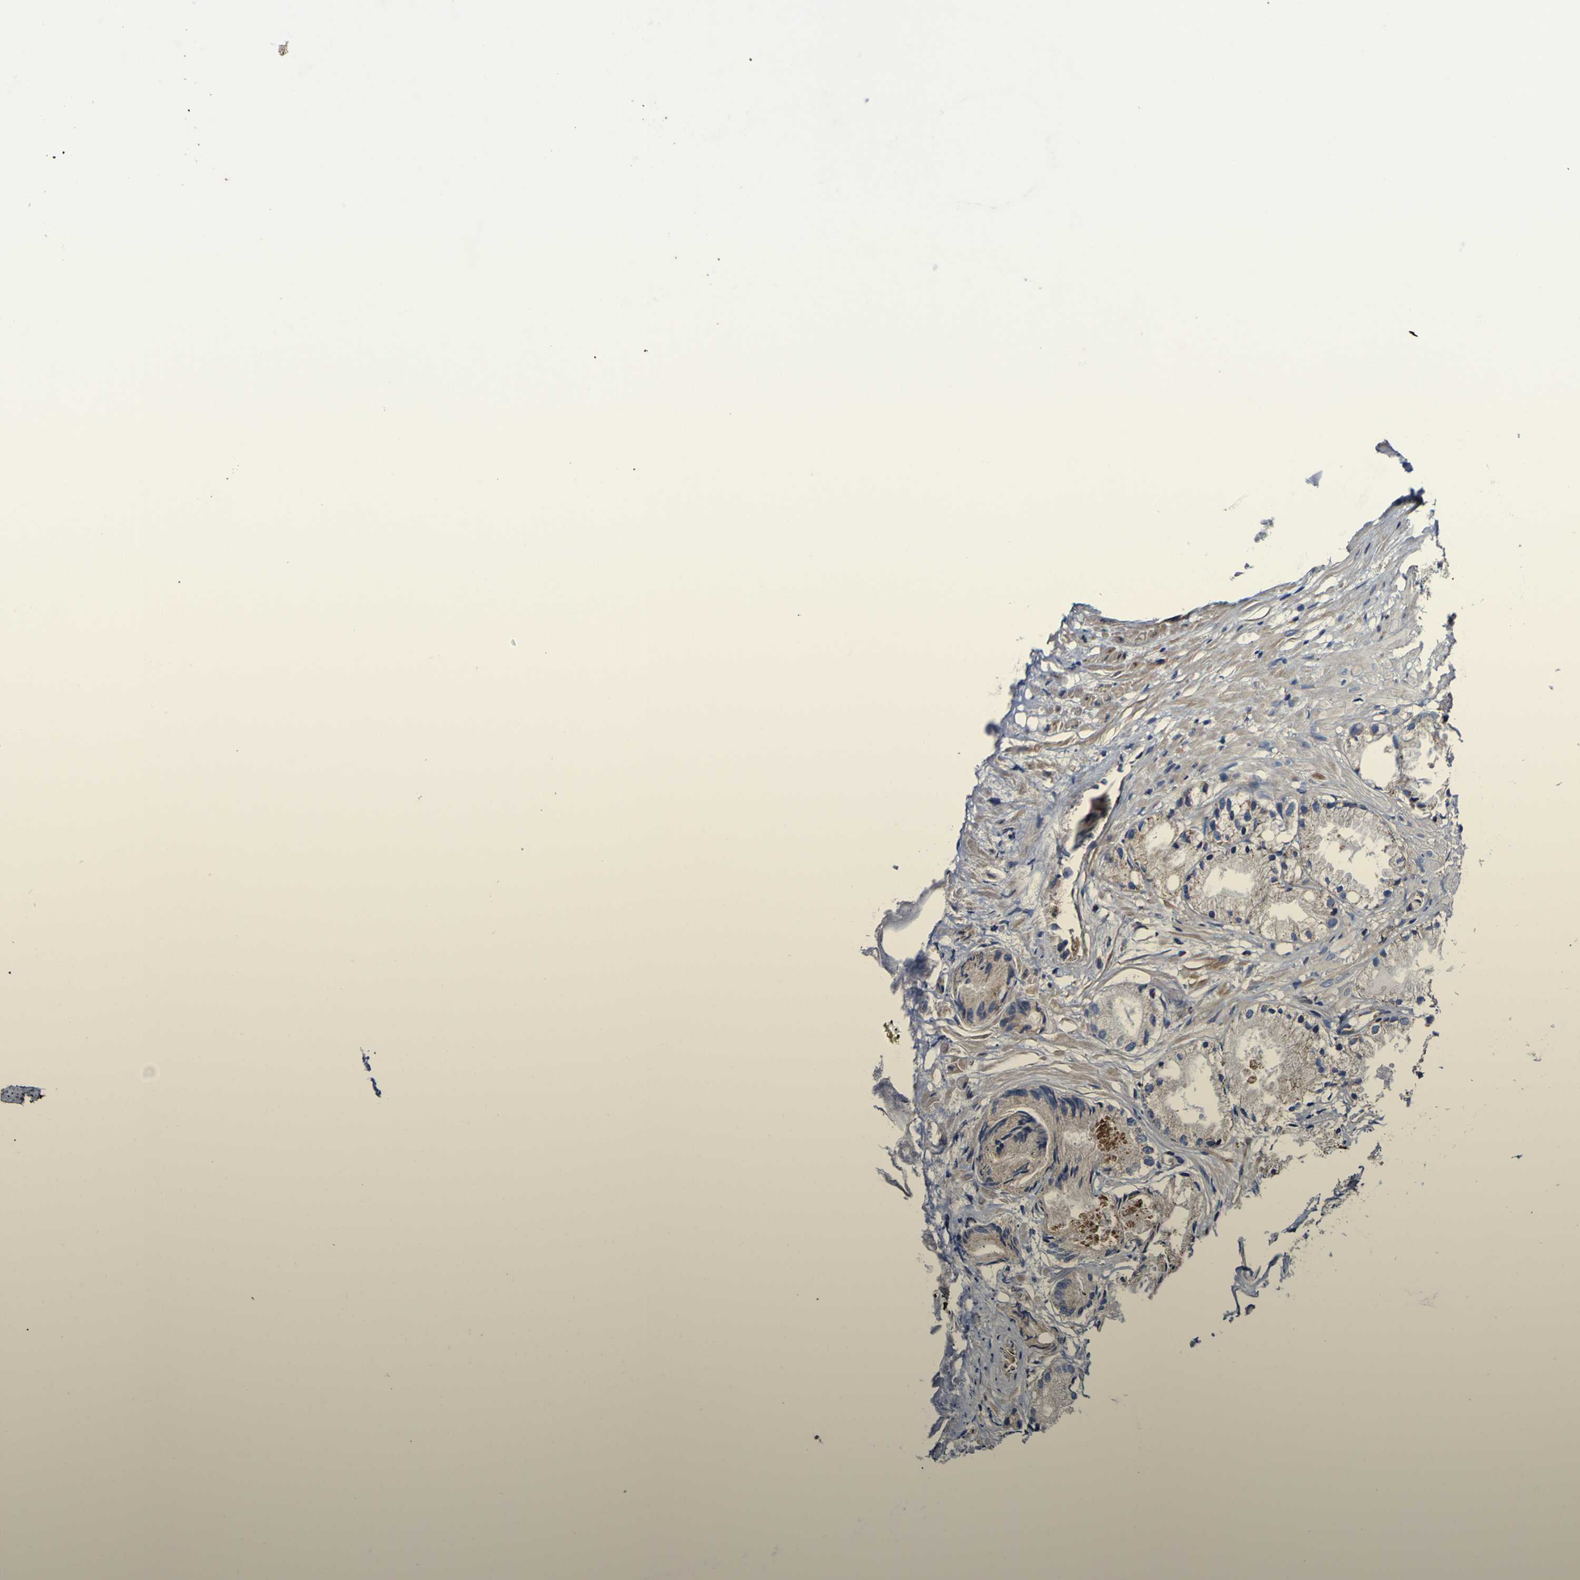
{"staining": {"intensity": "moderate", "quantity": "25%-75%", "location": "cytoplasmic/membranous"}, "tissue": "prostate cancer", "cell_type": "Tumor cells", "image_type": "cancer", "snomed": [{"axis": "morphology", "description": "Adenocarcinoma, Low grade"}, {"axis": "topography", "description": "Prostate"}], "caption": "Approximately 25%-75% of tumor cells in low-grade adenocarcinoma (prostate) exhibit moderate cytoplasmic/membranous protein expression as visualized by brown immunohistochemical staining.", "gene": "CCDC90B", "patient": {"sex": "male", "age": 72}}